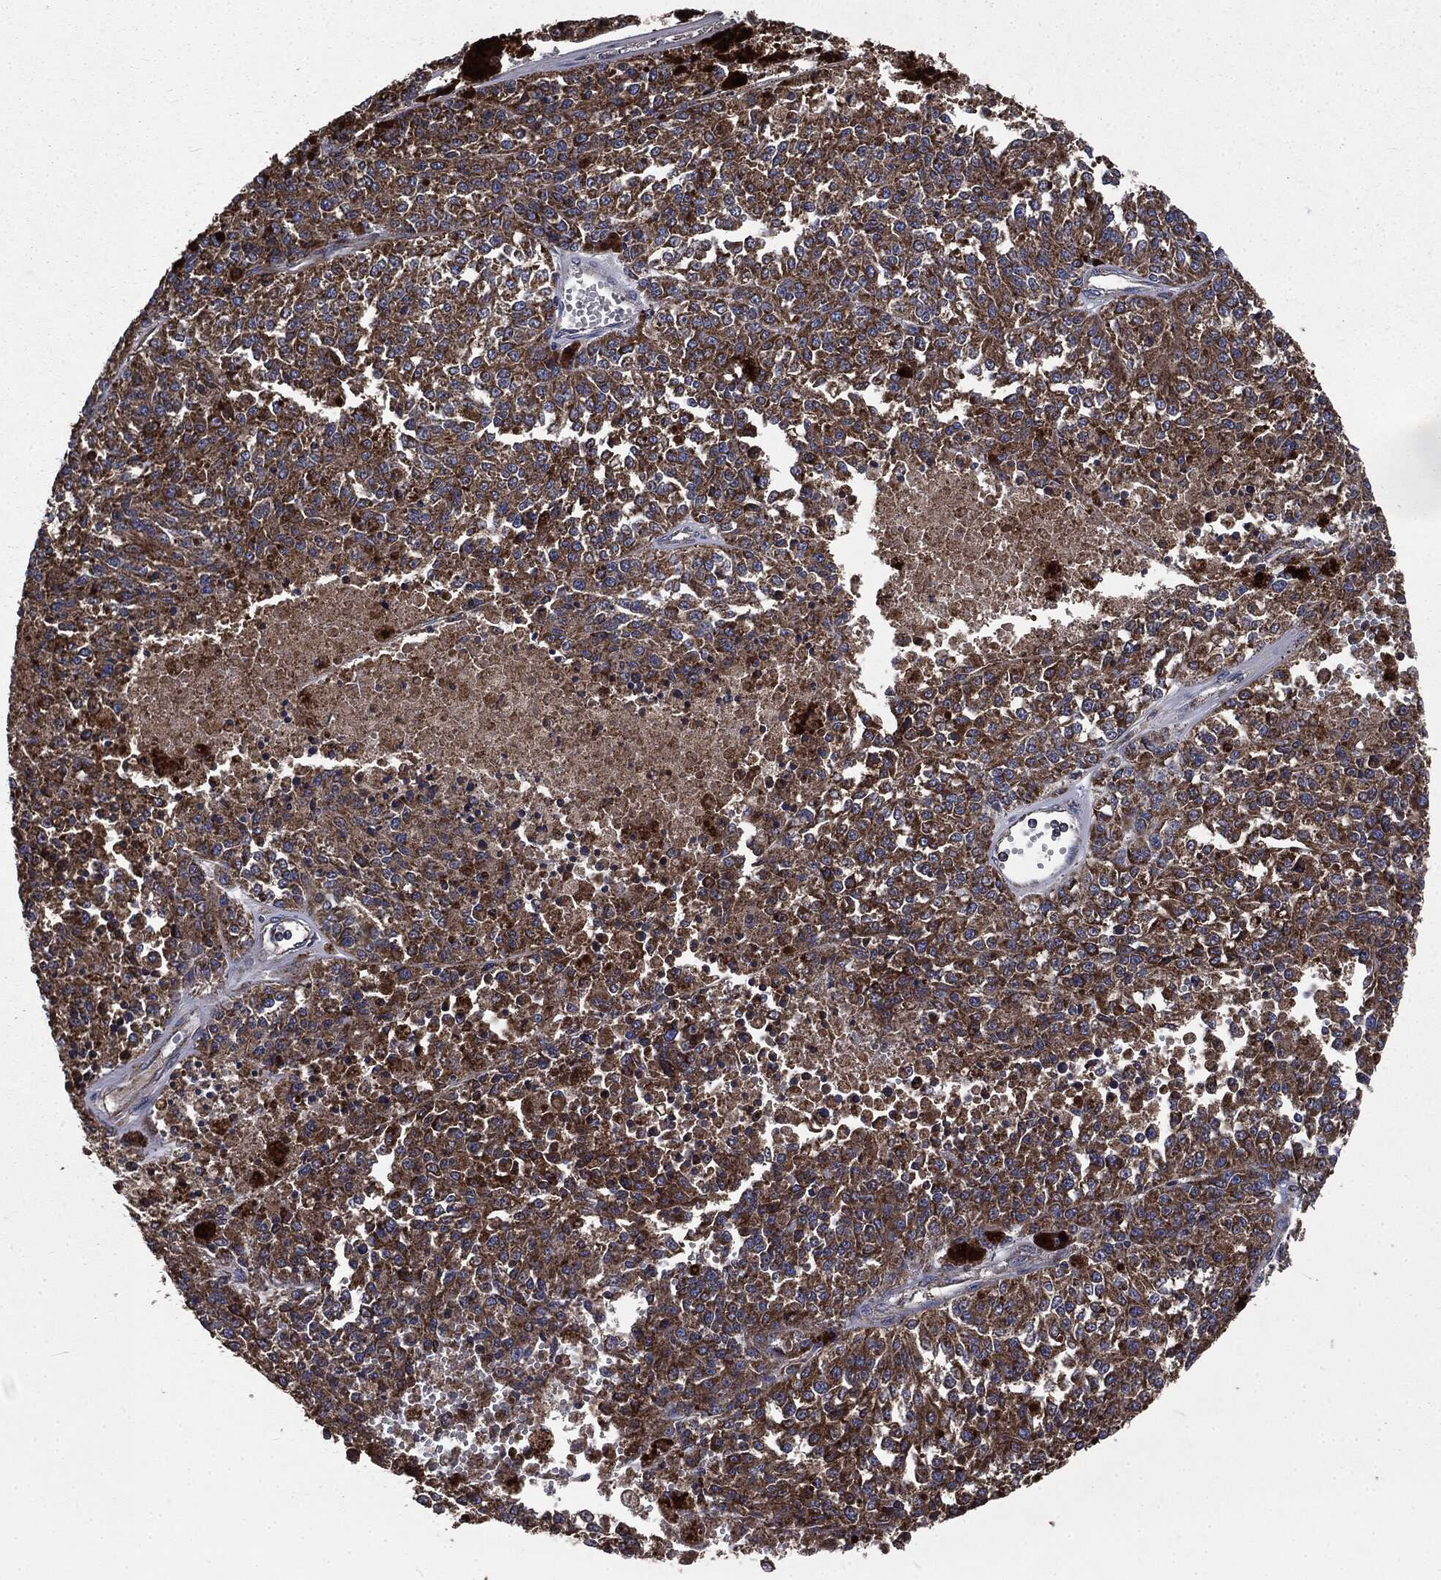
{"staining": {"intensity": "strong", "quantity": ">75%", "location": "cytoplasmic/membranous"}, "tissue": "melanoma", "cell_type": "Tumor cells", "image_type": "cancer", "snomed": [{"axis": "morphology", "description": "Malignant melanoma, Metastatic site"}, {"axis": "topography", "description": "Lymph node"}], "caption": "Strong cytoplasmic/membranous positivity for a protein is present in about >75% of tumor cells of malignant melanoma (metastatic site) using IHC.", "gene": "MAPK6", "patient": {"sex": "female", "age": 64}}